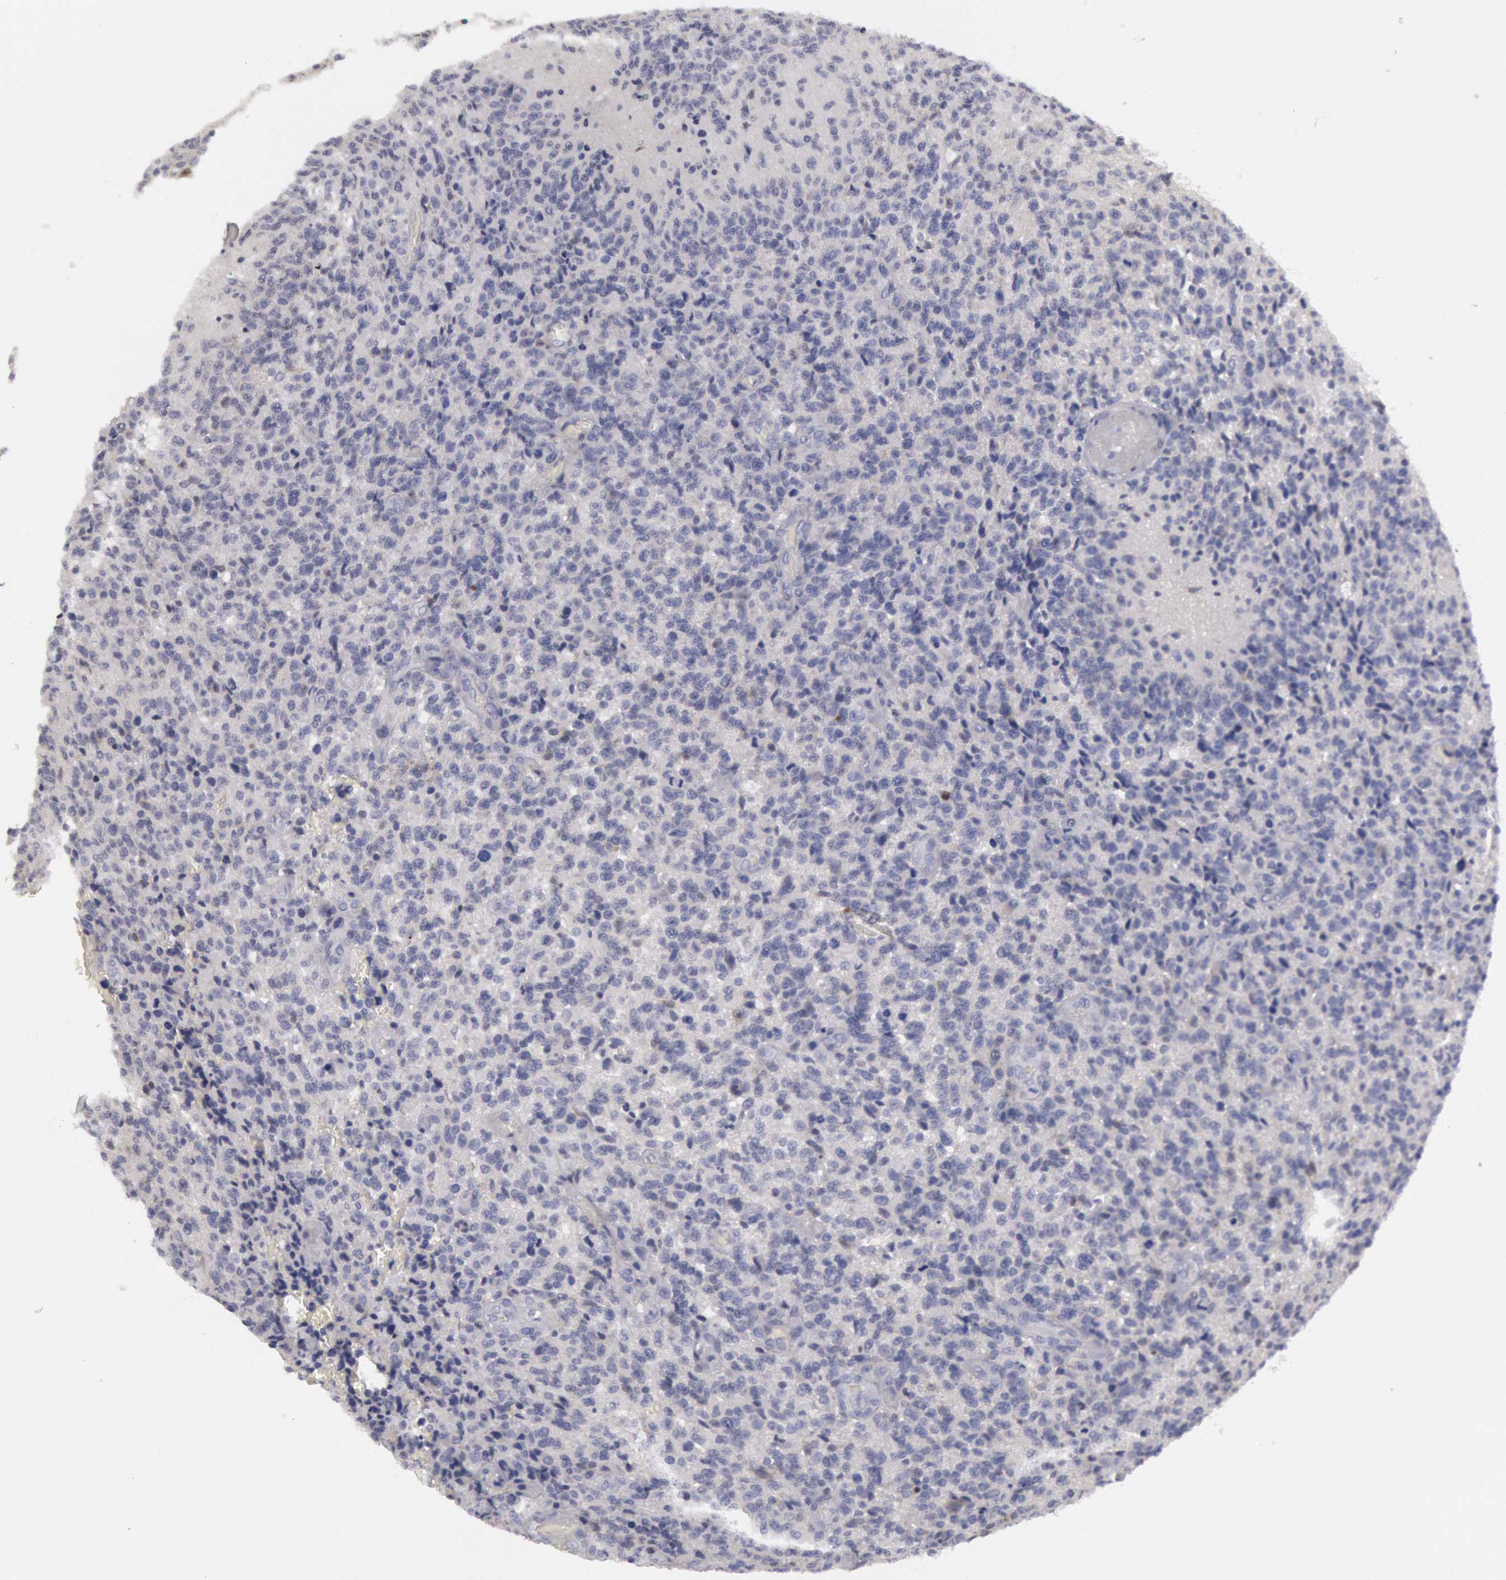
{"staining": {"intensity": "weak", "quantity": "<25%", "location": "cytoplasmic/membranous"}, "tissue": "glioma", "cell_type": "Tumor cells", "image_type": "cancer", "snomed": [{"axis": "morphology", "description": "Glioma, malignant, High grade"}, {"axis": "topography", "description": "Brain"}], "caption": "A micrograph of malignant glioma (high-grade) stained for a protein exhibits no brown staining in tumor cells.", "gene": "FHL1", "patient": {"sex": "male", "age": 36}}